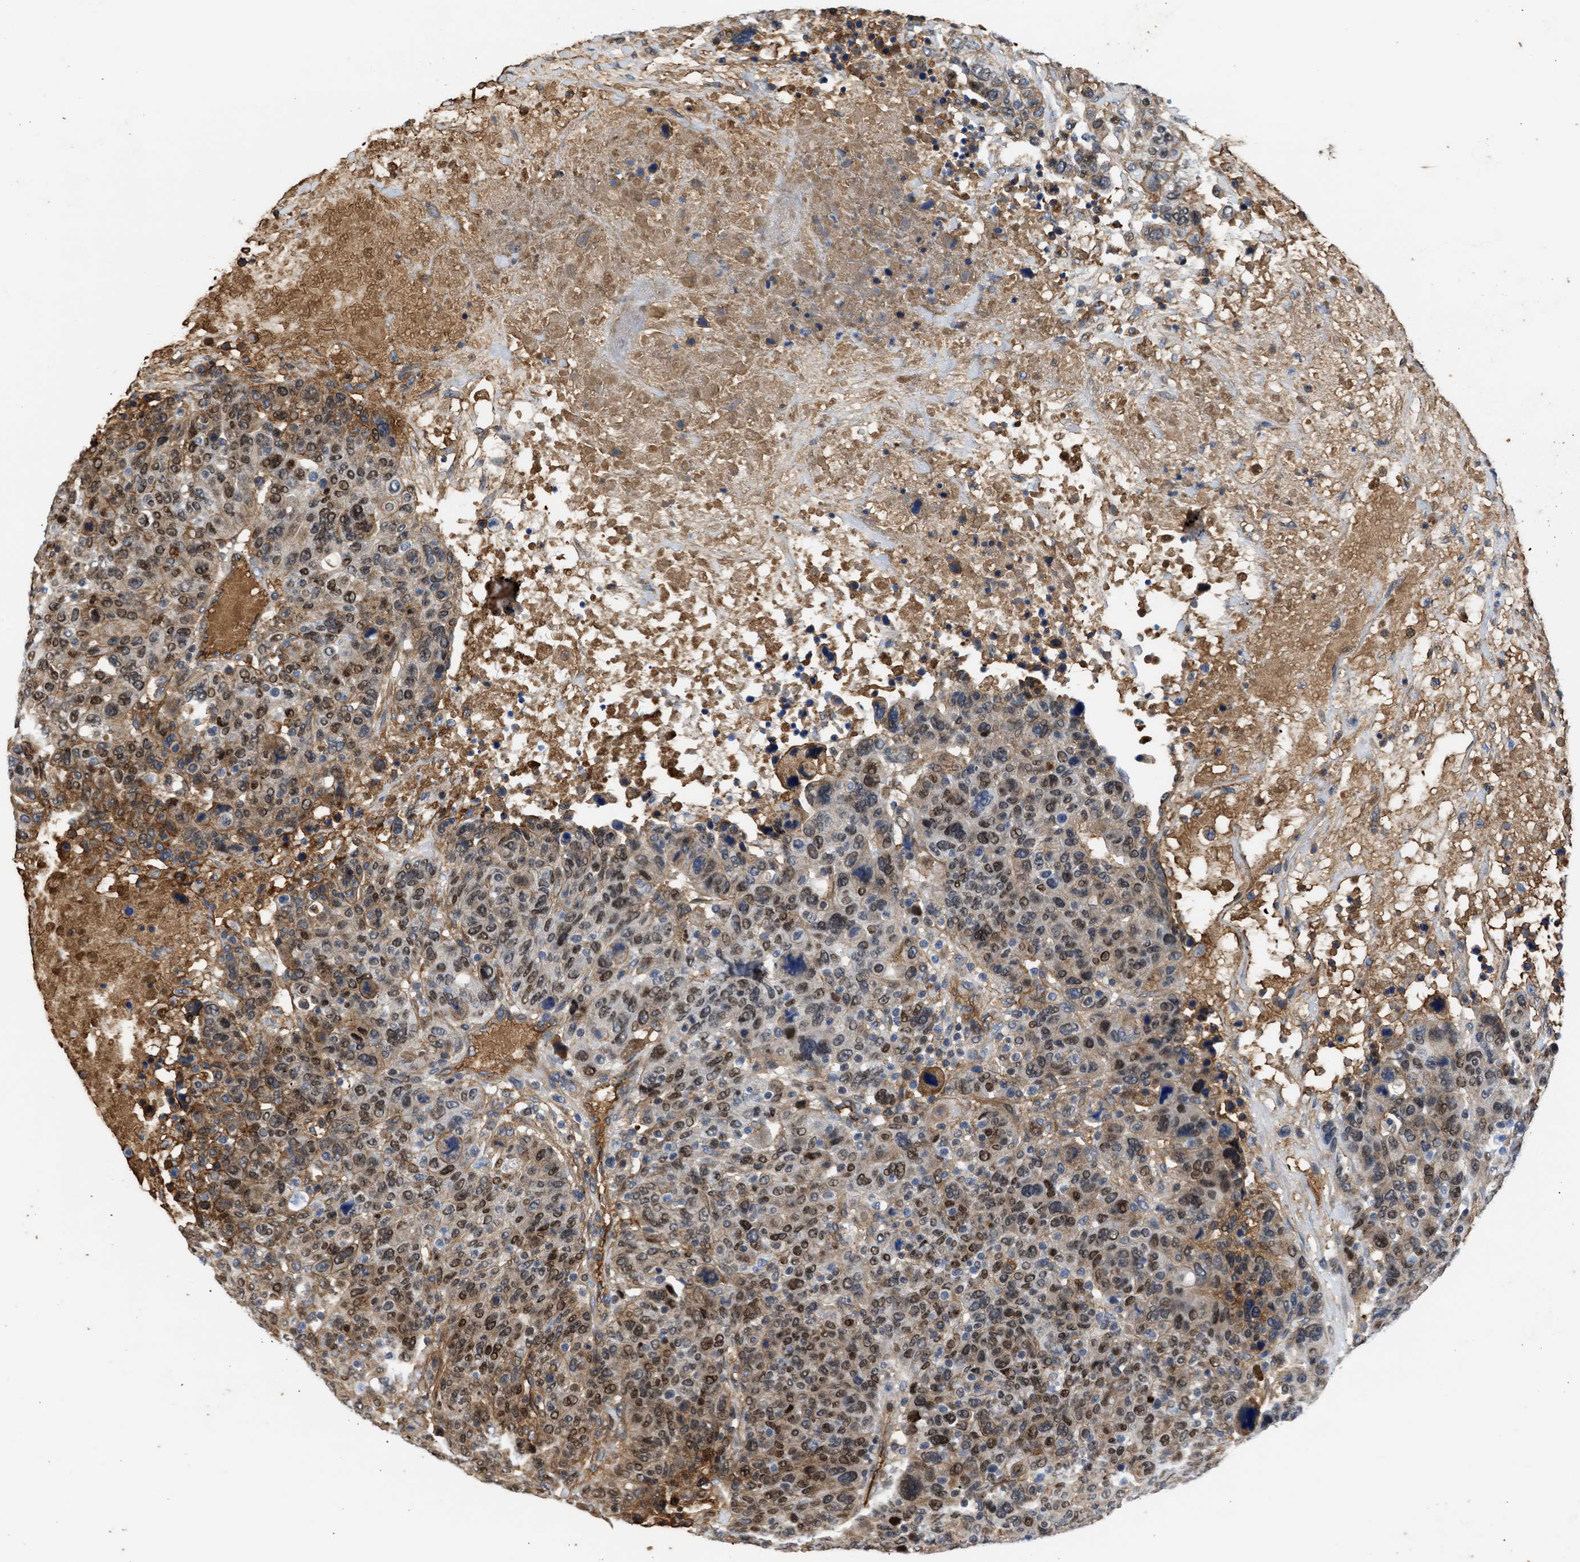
{"staining": {"intensity": "moderate", "quantity": "25%-75%", "location": "cytoplasmic/membranous,nuclear"}, "tissue": "breast cancer", "cell_type": "Tumor cells", "image_type": "cancer", "snomed": [{"axis": "morphology", "description": "Duct carcinoma"}, {"axis": "topography", "description": "Breast"}], "caption": "Human intraductal carcinoma (breast) stained with a protein marker reveals moderate staining in tumor cells.", "gene": "MAS1L", "patient": {"sex": "female", "age": 37}}